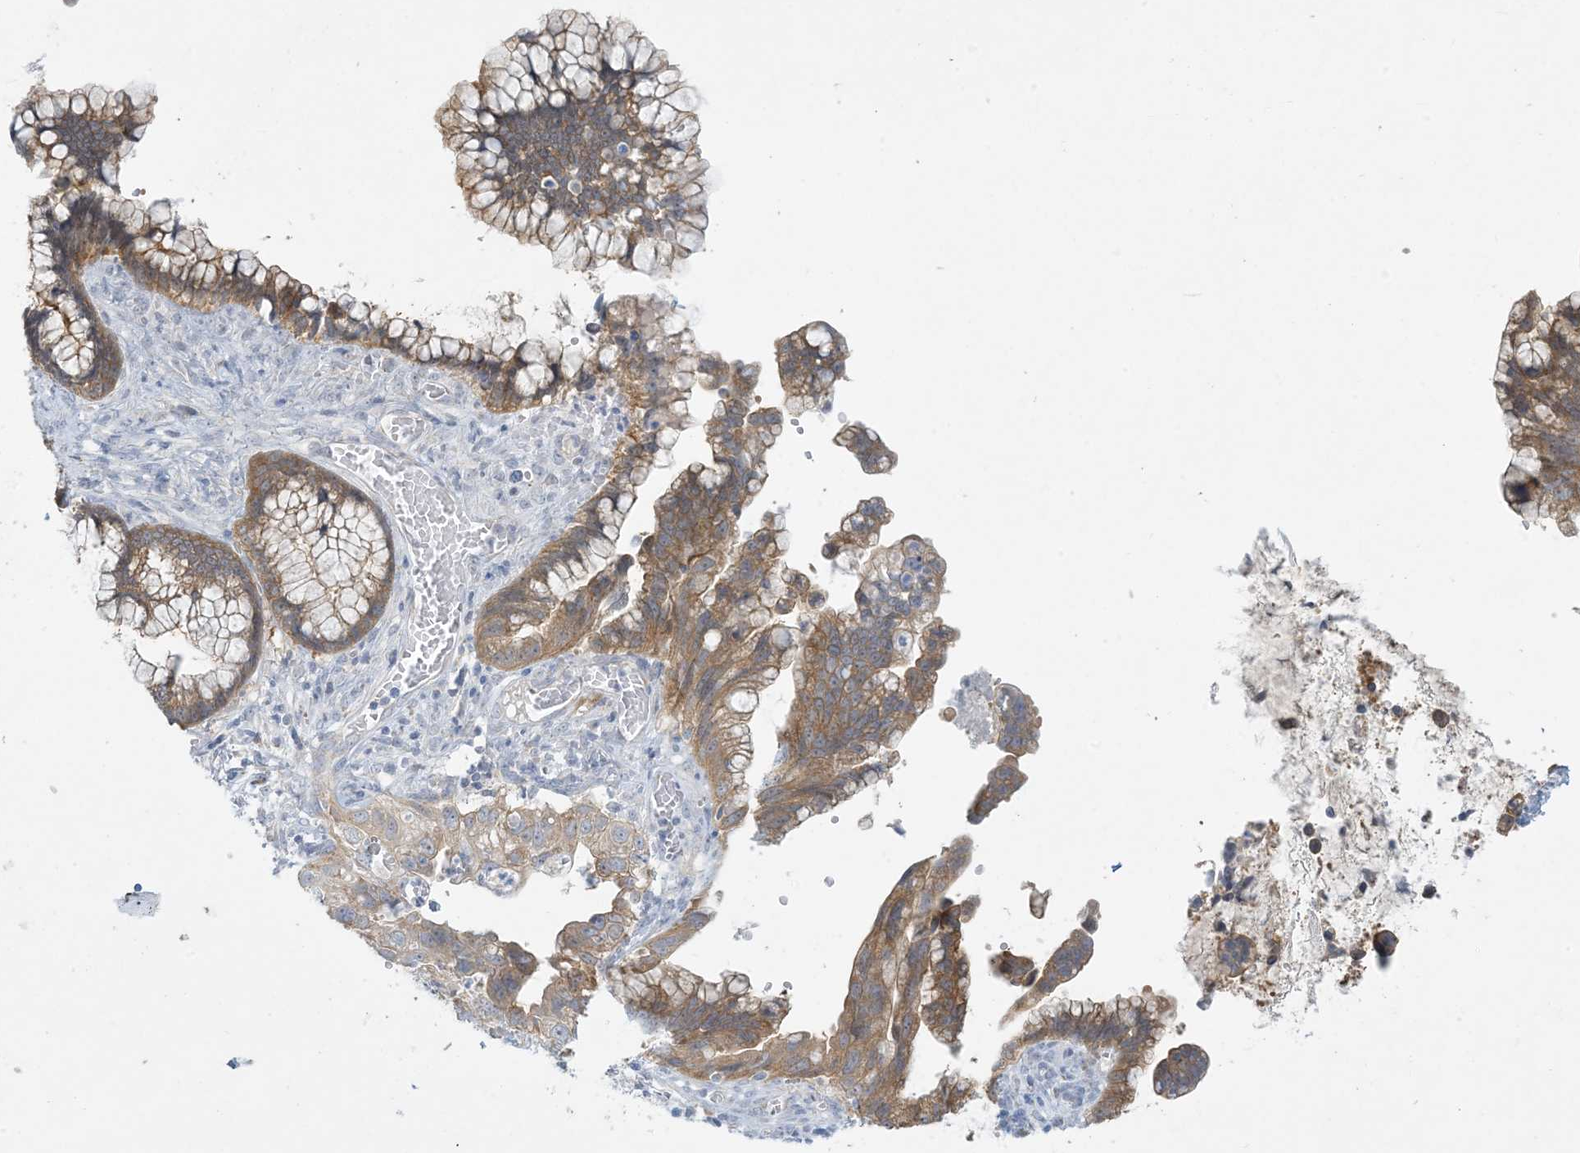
{"staining": {"intensity": "moderate", "quantity": ">75%", "location": "cytoplasmic/membranous"}, "tissue": "cervical cancer", "cell_type": "Tumor cells", "image_type": "cancer", "snomed": [{"axis": "morphology", "description": "Adenocarcinoma, NOS"}, {"axis": "topography", "description": "Cervix"}], "caption": "There is medium levels of moderate cytoplasmic/membranous expression in tumor cells of adenocarcinoma (cervical), as demonstrated by immunohistochemical staining (brown color).", "gene": "MRPS18A", "patient": {"sex": "female", "age": 44}}